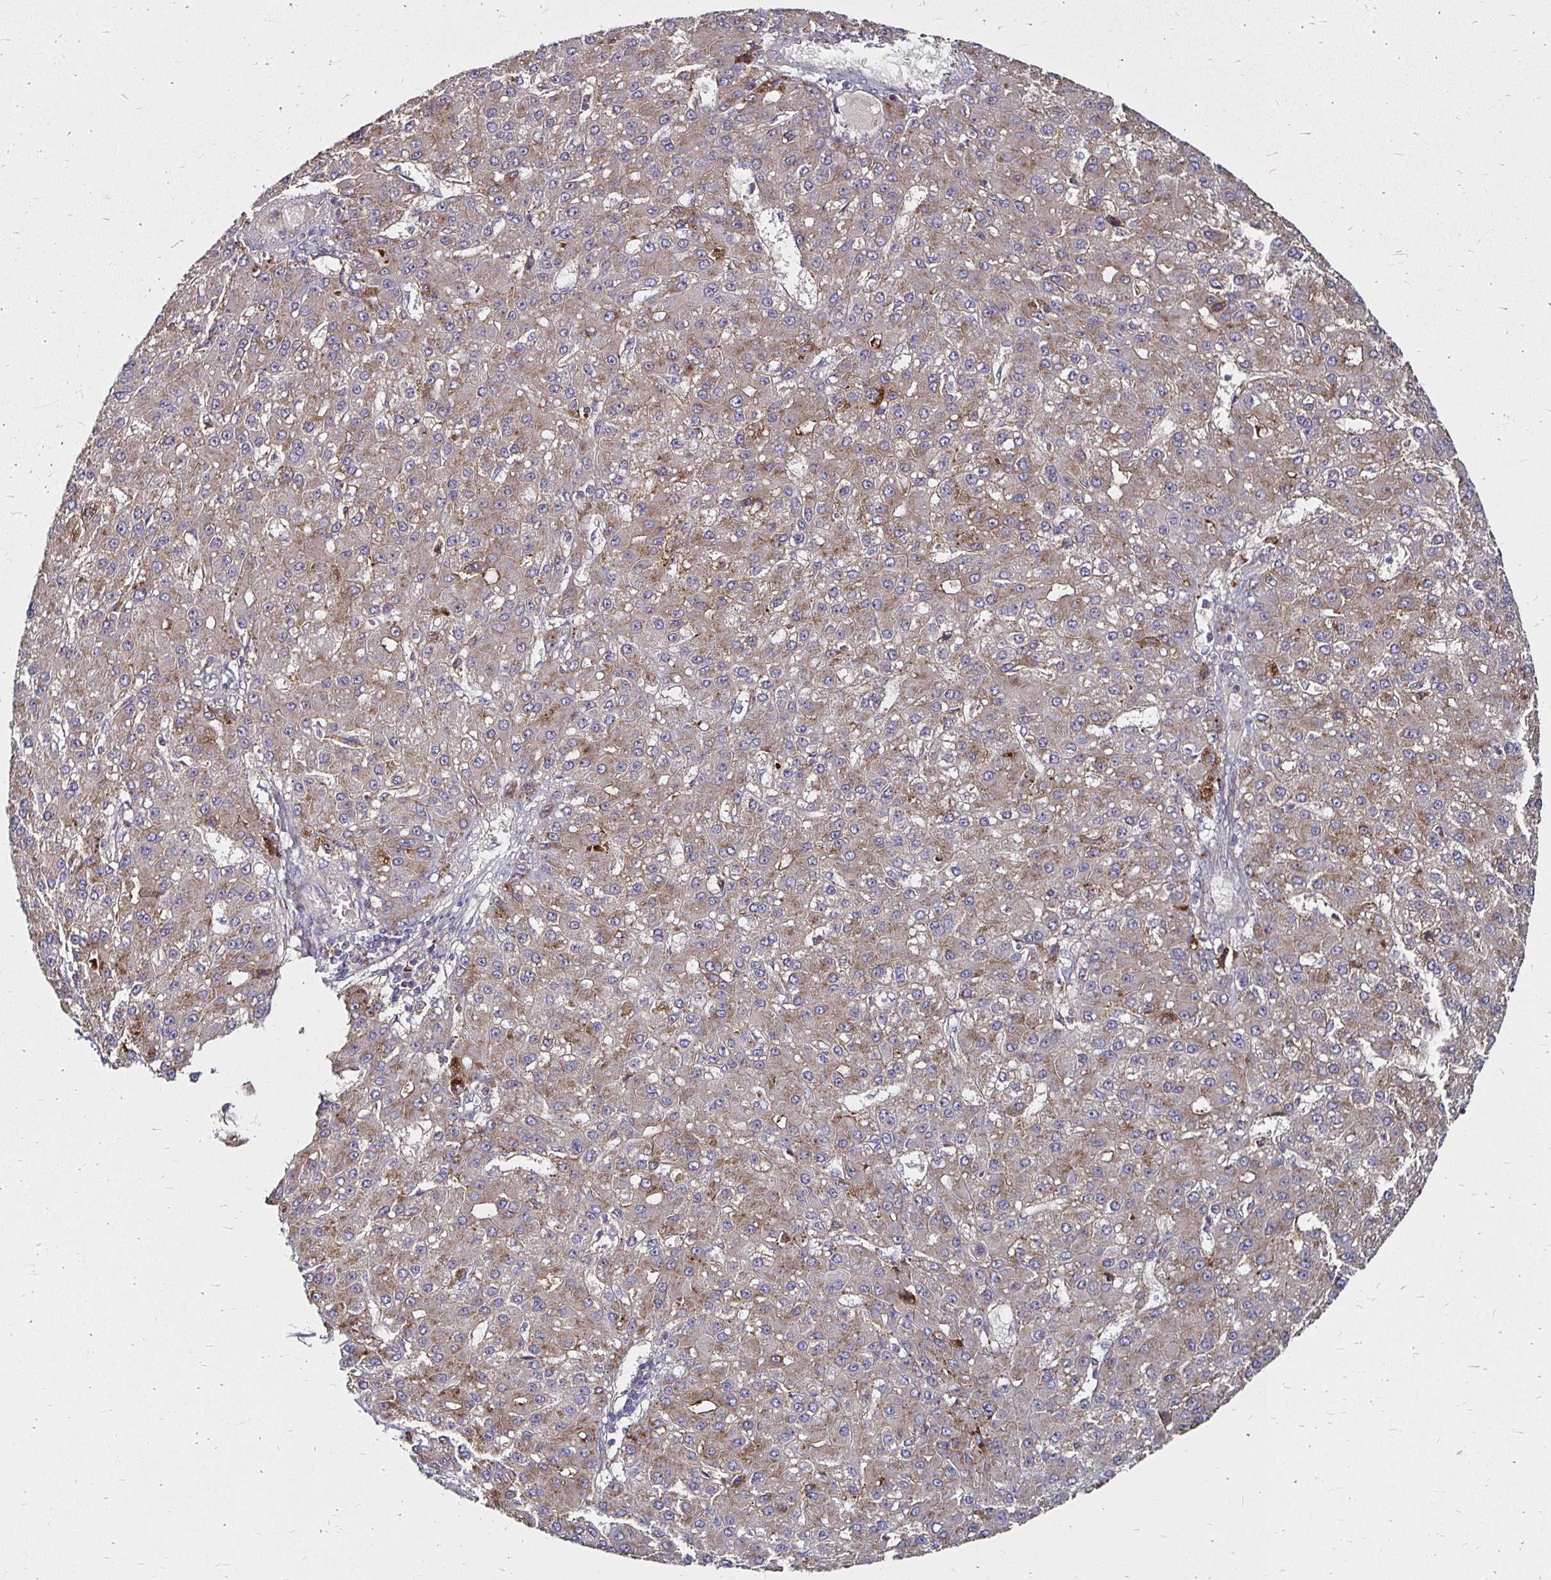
{"staining": {"intensity": "weak", "quantity": "25%-75%", "location": "cytoplasmic/membranous"}, "tissue": "liver cancer", "cell_type": "Tumor cells", "image_type": "cancer", "snomed": [{"axis": "morphology", "description": "Carcinoma, Hepatocellular, NOS"}, {"axis": "topography", "description": "Liver"}], "caption": "This image reveals IHC staining of hepatocellular carcinoma (liver), with low weak cytoplasmic/membranous staining in approximately 25%-75% of tumor cells.", "gene": "NCSTN", "patient": {"sex": "male", "age": 67}}